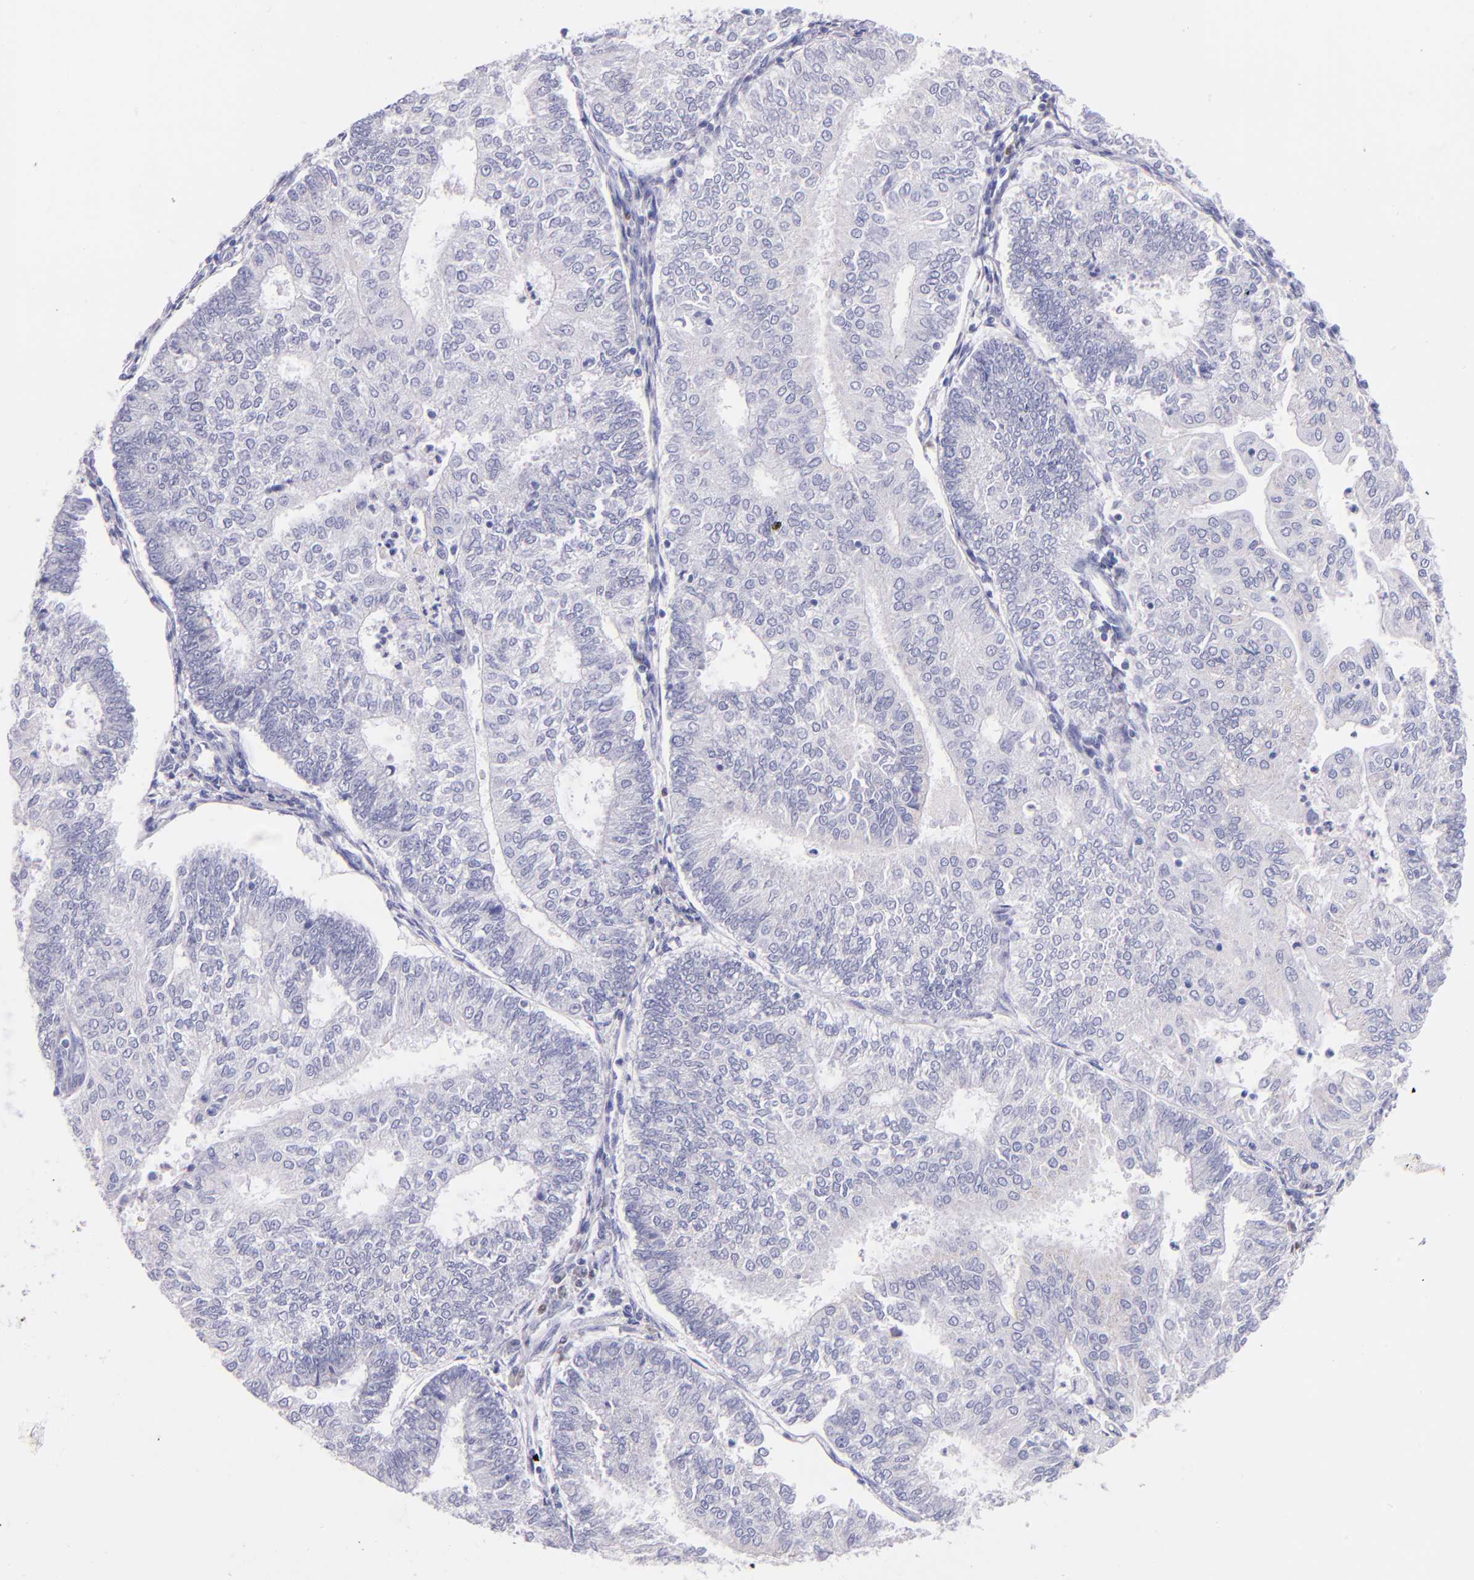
{"staining": {"intensity": "negative", "quantity": "none", "location": "none"}, "tissue": "endometrial cancer", "cell_type": "Tumor cells", "image_type": "cancer", "snomed": [{"axis": "morphology", "description": "Adenocarcinoma, NOS"}, {"axis": "topography", "description": "Endometrium"}], "caption": "The IHC image has no significant staining in tumor cells of endometrial adenocarcinoma tissue.", "gene": "IRF4", "patient": {"sex": "female", "age": 59}}